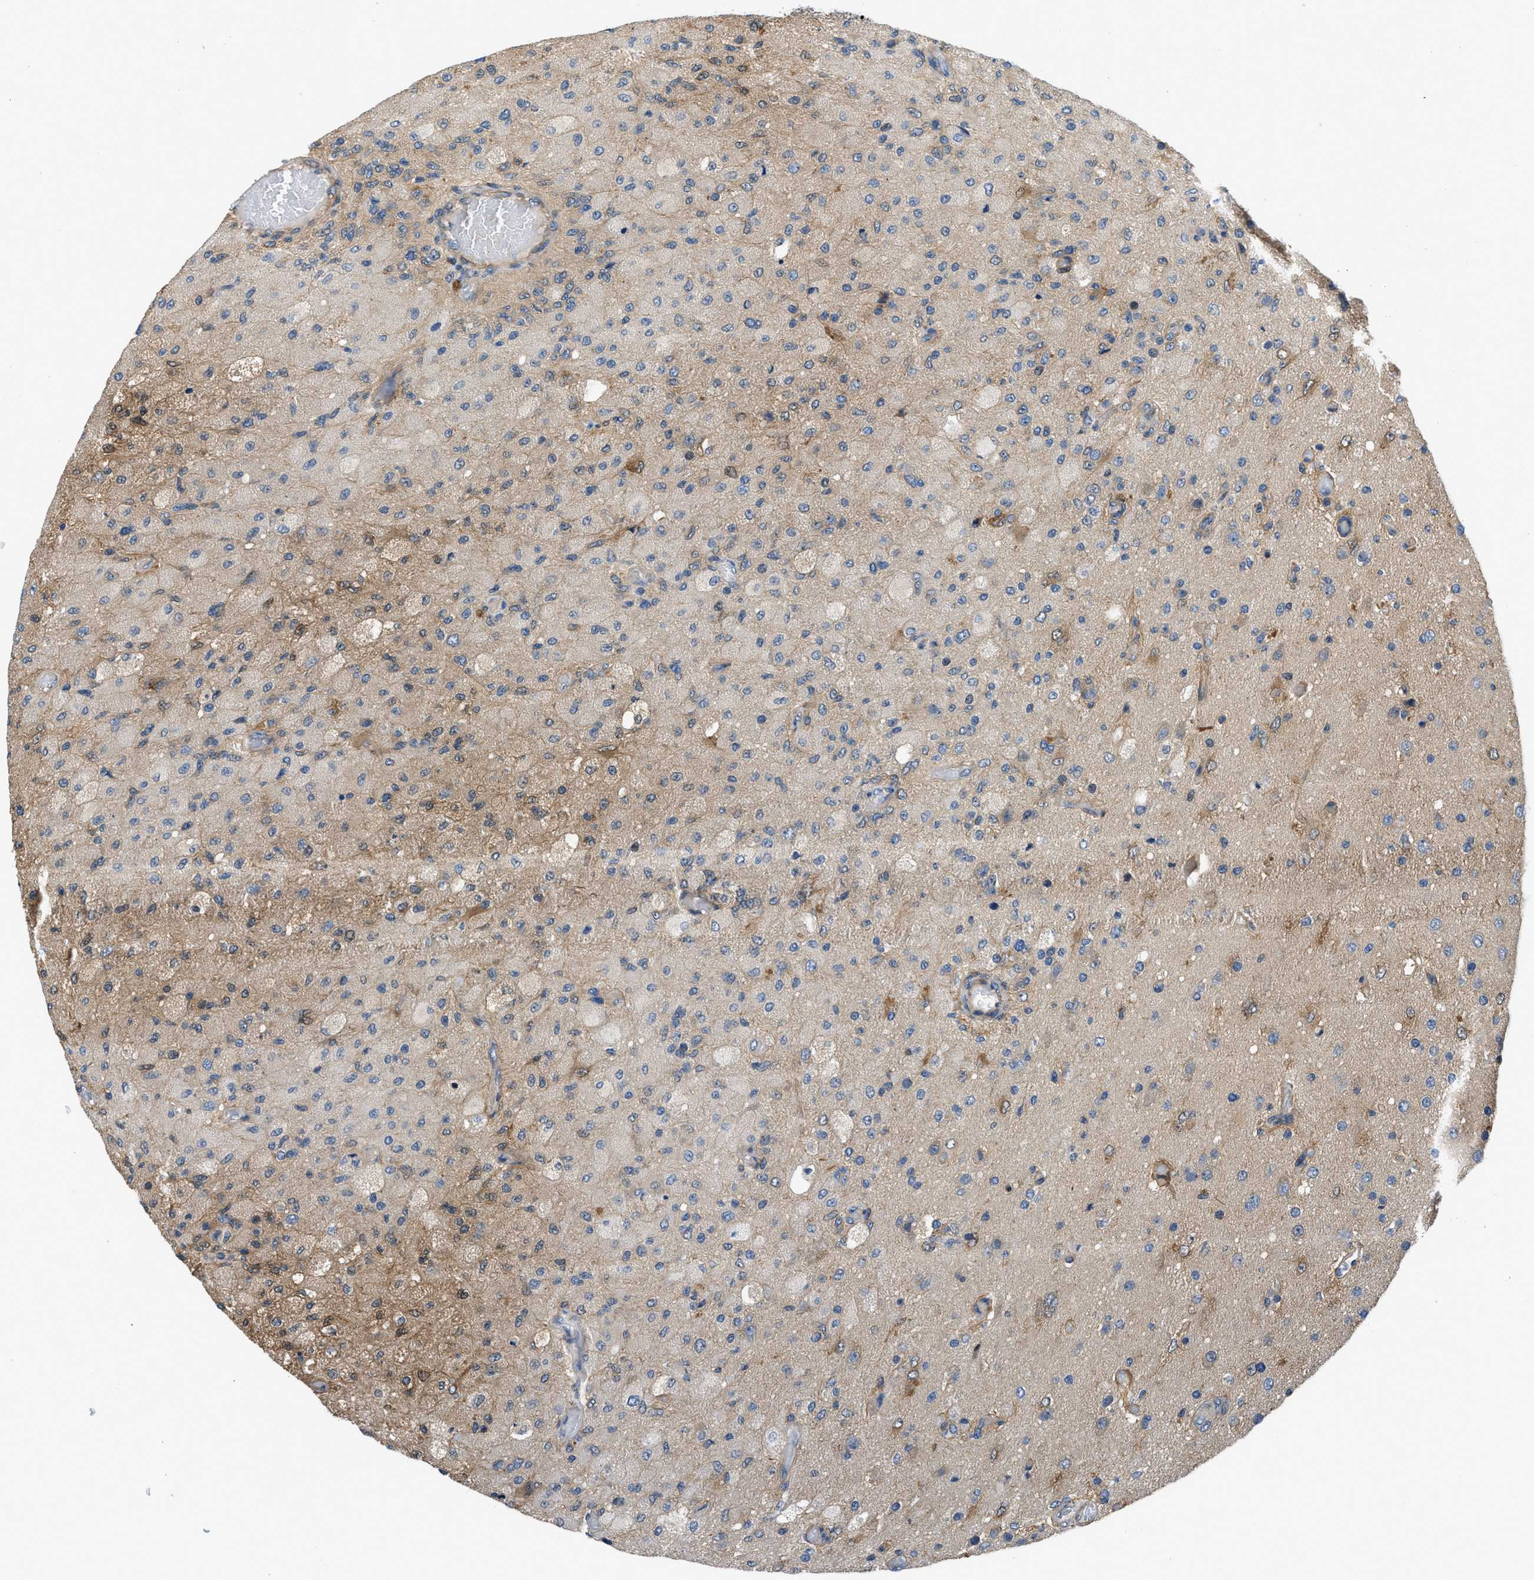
{"staining": {"intensity": "moderate", "quantity": "<25%", "location": "cytoplasmic/membranous"}, "tissue": "glioma", "cell_type": "Tumor cells", "image_type": "cancer", "snomed": [{"axis": "morphology", "description": "Normal tissue, NOS"}, {"axis": "morphology", "description": "Glioma, malignant, High grade"}, {"axis": "topography", "description": "Cerebral cortex"}], "caption": "Immunohistochemical staining of malignant glioma (high-grade) reveals low levels of moderate cytoplasmic/membranous expression in approximately <25% of tumor cells.", "gene": "GPR31", "patient": {"sex": "male", "age": 77}}